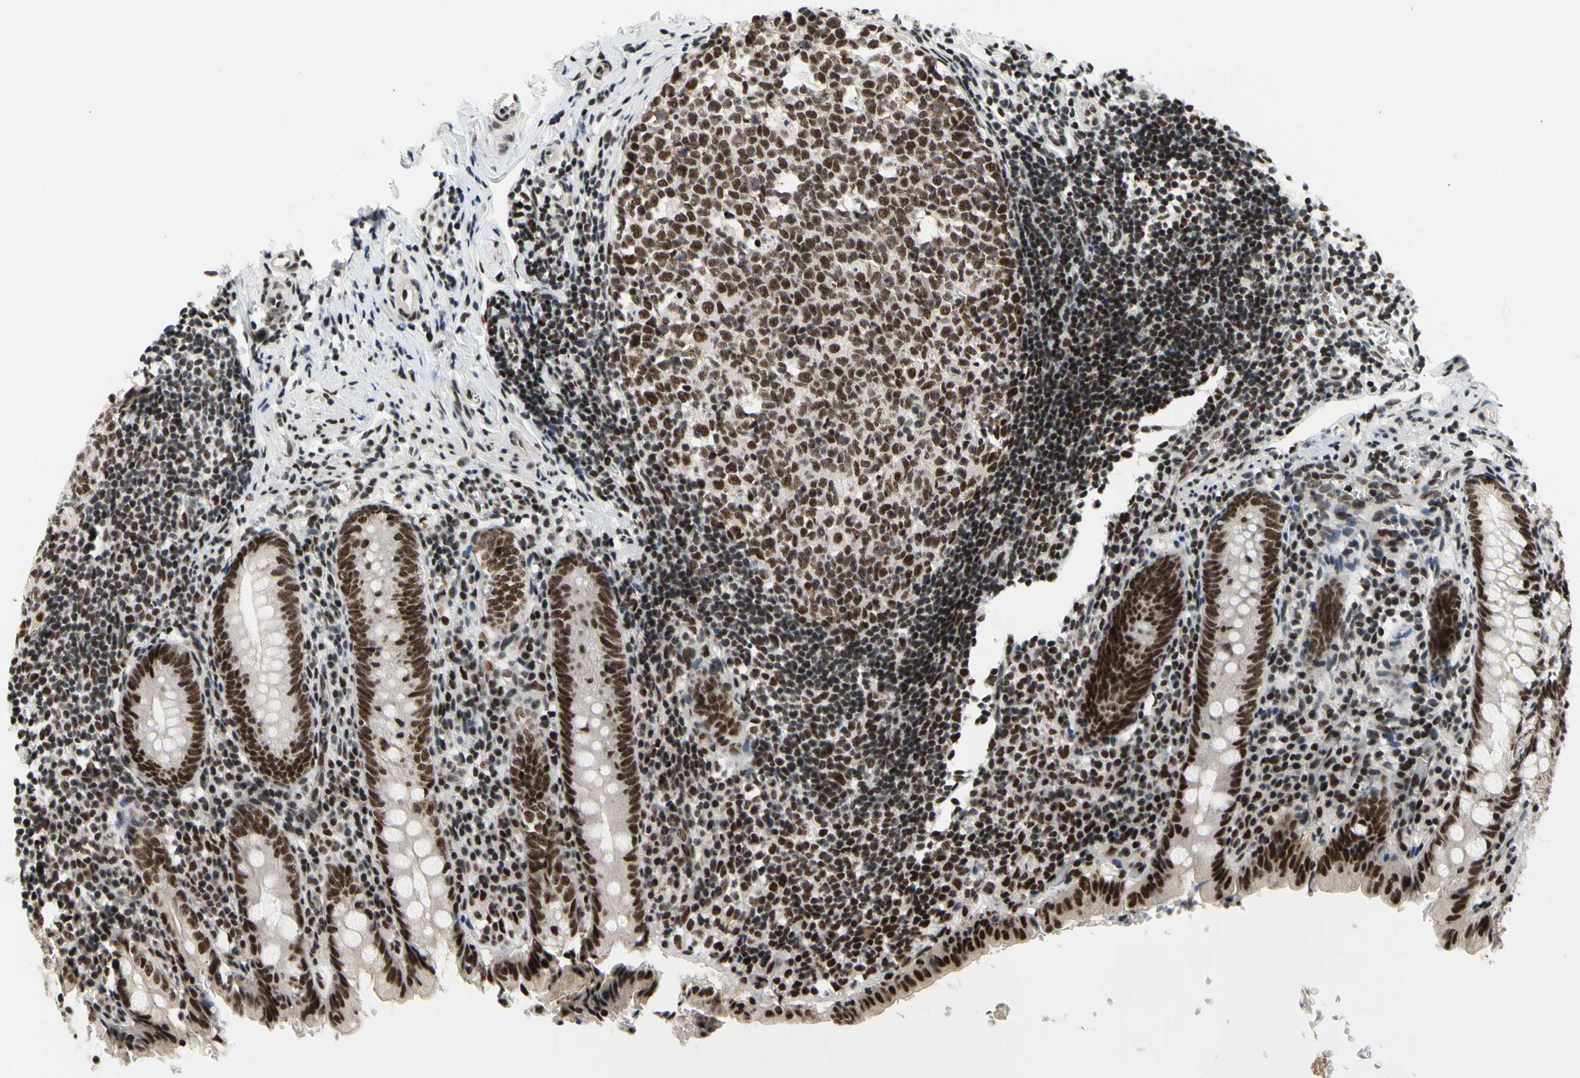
{"staining": {"intensity": "strong", "quantity": ">75%", "location": "nuclear"}, "tissue": "appendix", "cell_type": "Glandular cells", "image_type": "normal", "snomed": [{"axis": "morphology", "description": "Normal tissue, NOS"}, {"axis": "topography", "description": "Appendix"}], "caption": "Immunohistochemistry photomicrograph of unremarkable human appendix stained for a protein (brown), which demonstrates high levels of strong nuclear expression in about >75% of glandular cells.", "gene": "SRSF11", "patient": {"sex": "female", "age": 10}}